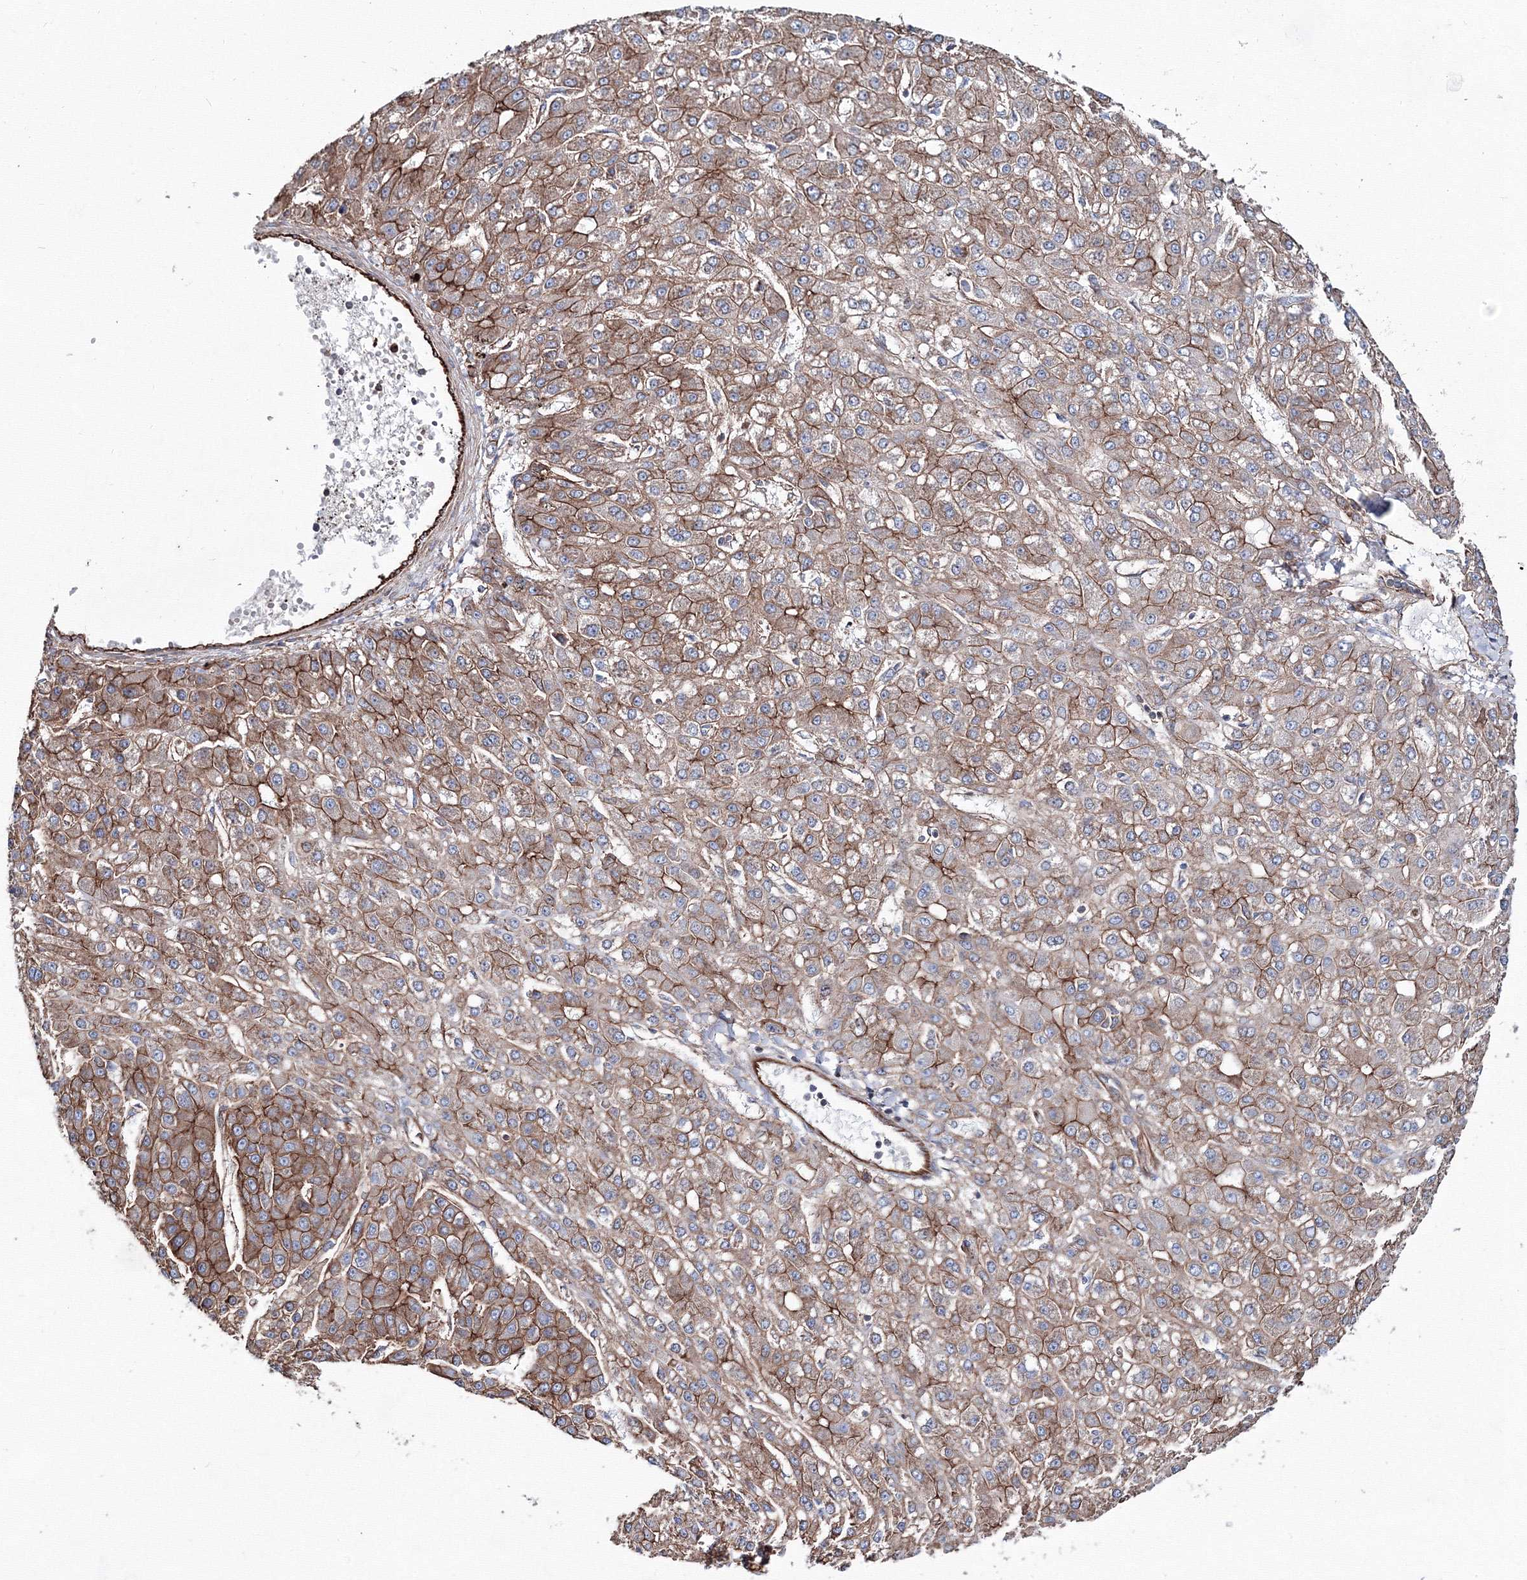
{"staining": {"intensity": "moderate", "quantity": ">75%", "location": "cytoplasmic/membranous"}, "tissue": "liver cancer", "cell_type": "Tumor cells", "image_type": "cancer", "snomed": [{"axis": "morphology", "description": "Carcinoma, Hepatocellular, NOS"}, {"axis": "topography", "description": "Liver"}], "caption": "Brown immunohistochemical staining in human liver hepatocellular carcinoma displays moderate cytoplasmic/membranous expression in about >75% of tumor cells.", "gene": "ANKRD37", "patient": {"sex": "male", "age": 67}}